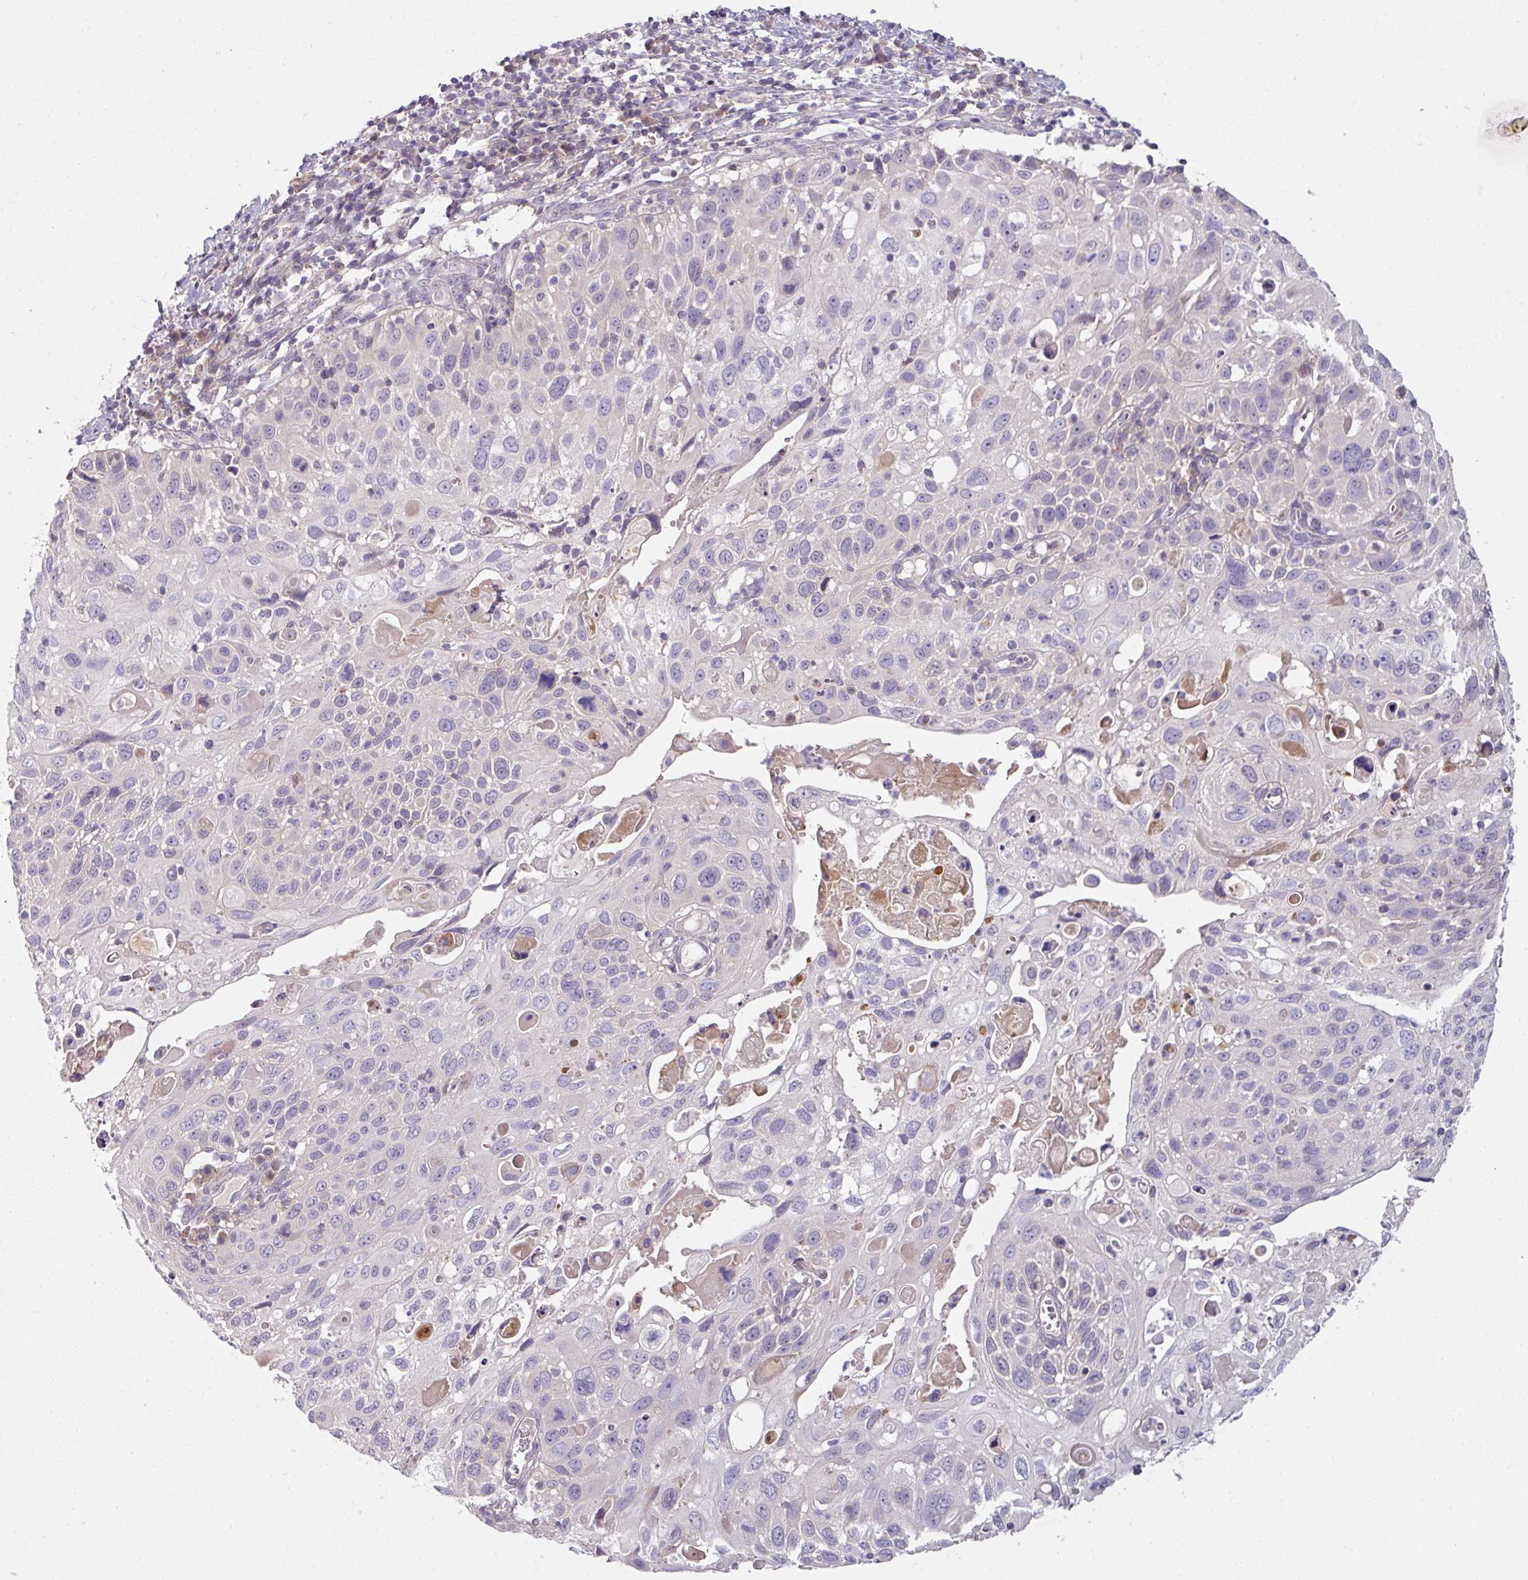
{"staining": {"intensity": "negative", "quantity": "none", "location": "none"}, "tissue": "cervical cancer", "cell_type": "Tumor cells", "image_type": "cancer", "snomed": [{"axis": "morphology", "description": "Squamous cell carcinoma, NOS"}, {"axis": "topography", "description": "Cervix"}], "caption": "Immunohistochemical staining of cervical cancer (squamous cell carcinoma) demonstrates no significant staining in tumor cells.", "gene": "SLAMF6", "patient": {"sex": "female", "age": 70}}